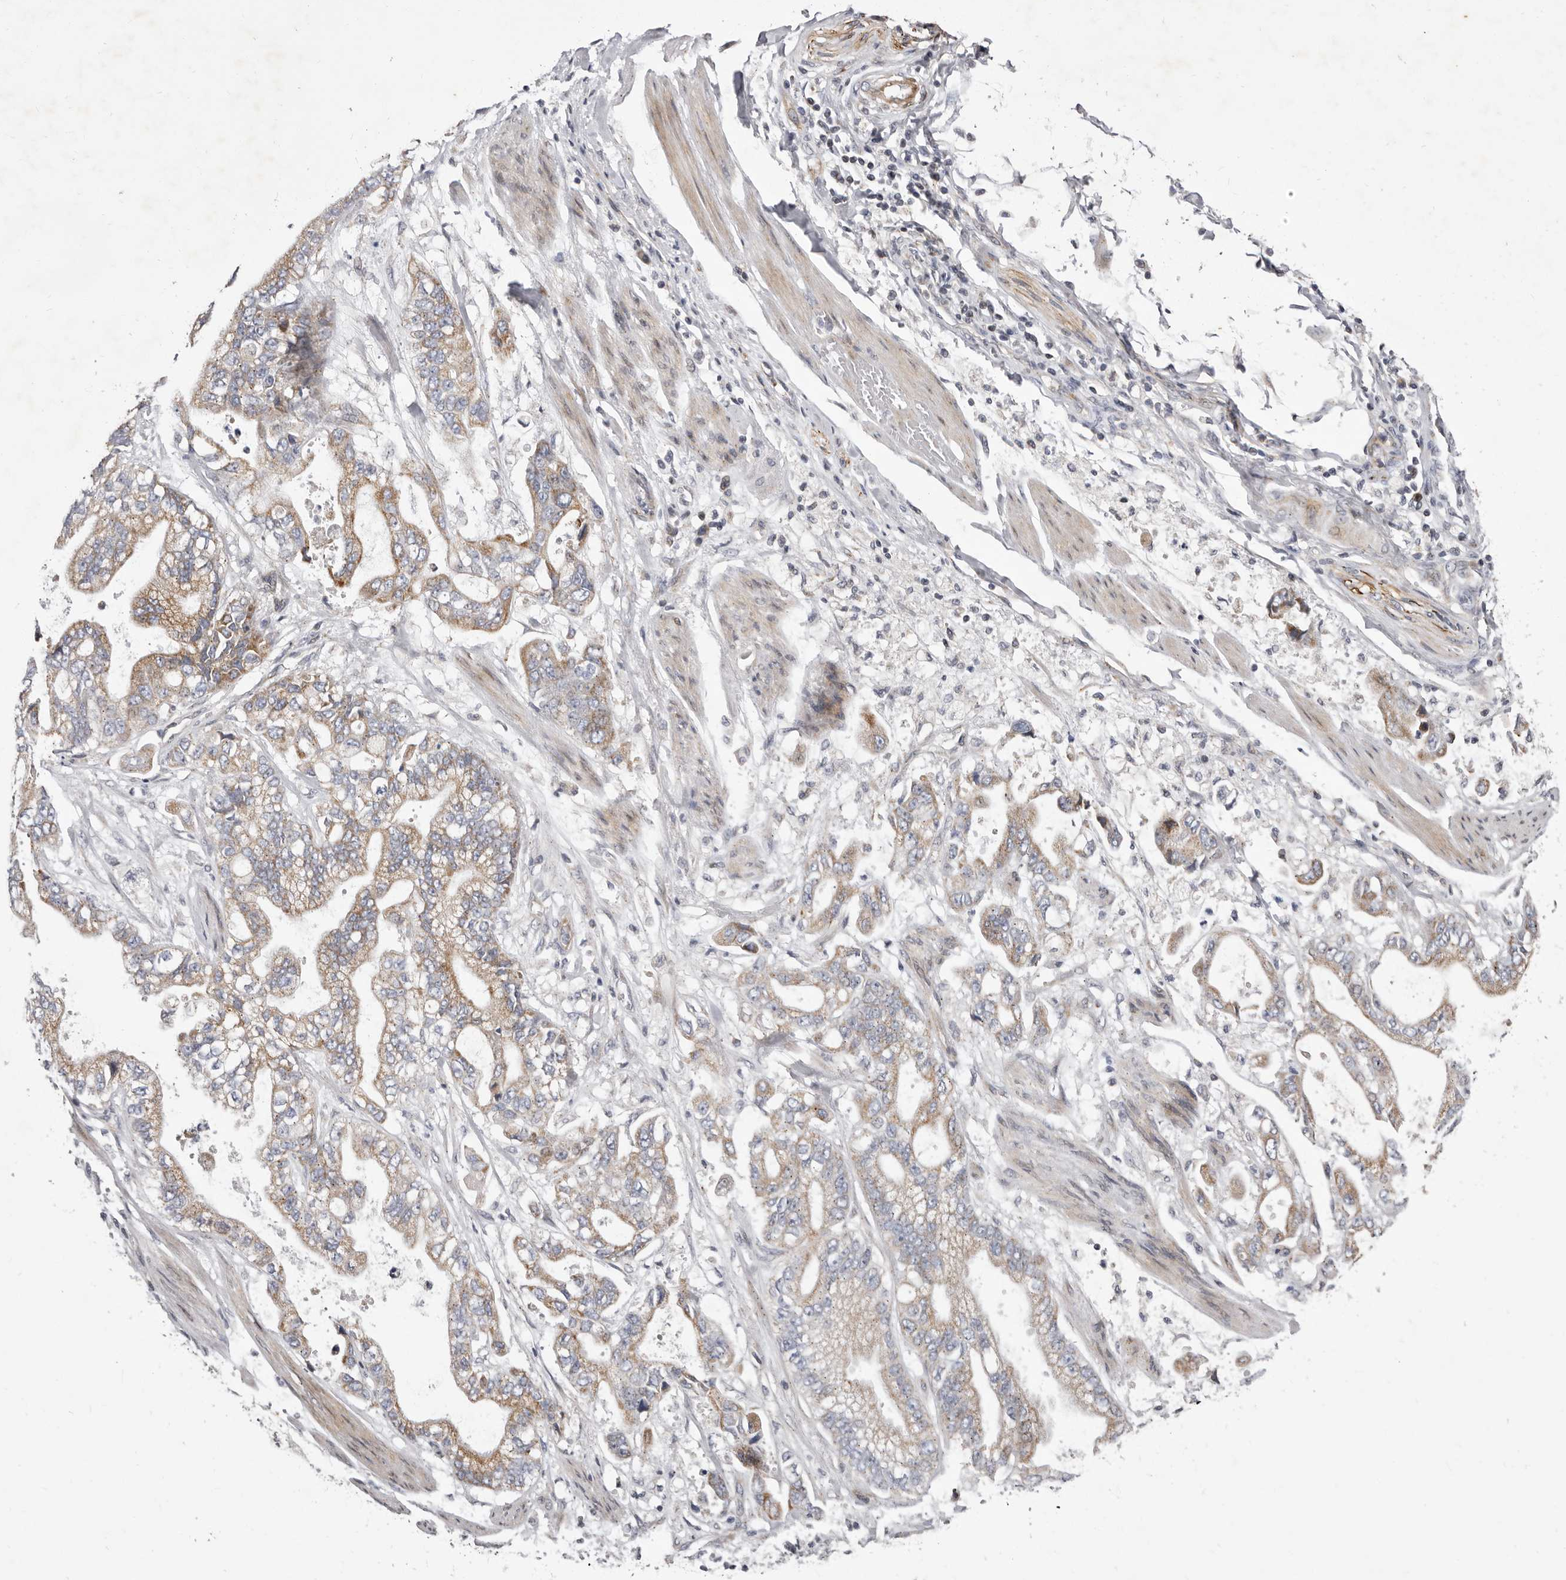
{"staining": {"intensity": "moderate", "quantity": ">75%", "location": "cytoplasmic/membranous"}, "tissue": "stomach cancer", "cell_type": "Tumor cells", "image_type": "cancer", "snomed": [{"axis": "morphology", "description": "Normal tissue, NOS"}, {"axis": "morphology", "description": "Adenocarcinoma, NOS"}, {"axis": "topography", "description": "Stomach"}], "caption": "High-power microscopy captured an immunohistochemistry (IHC) histopathology image of stomach adenocarcinoma, revealing moderate cytoplasmic/membranous staining in approximately >75% of tumor cells. (brown staining indicates protein expression, while blue staining denotes nuclei).", "gene": "TIMM17B", "patient": {"sex": "male", "age": 62}}